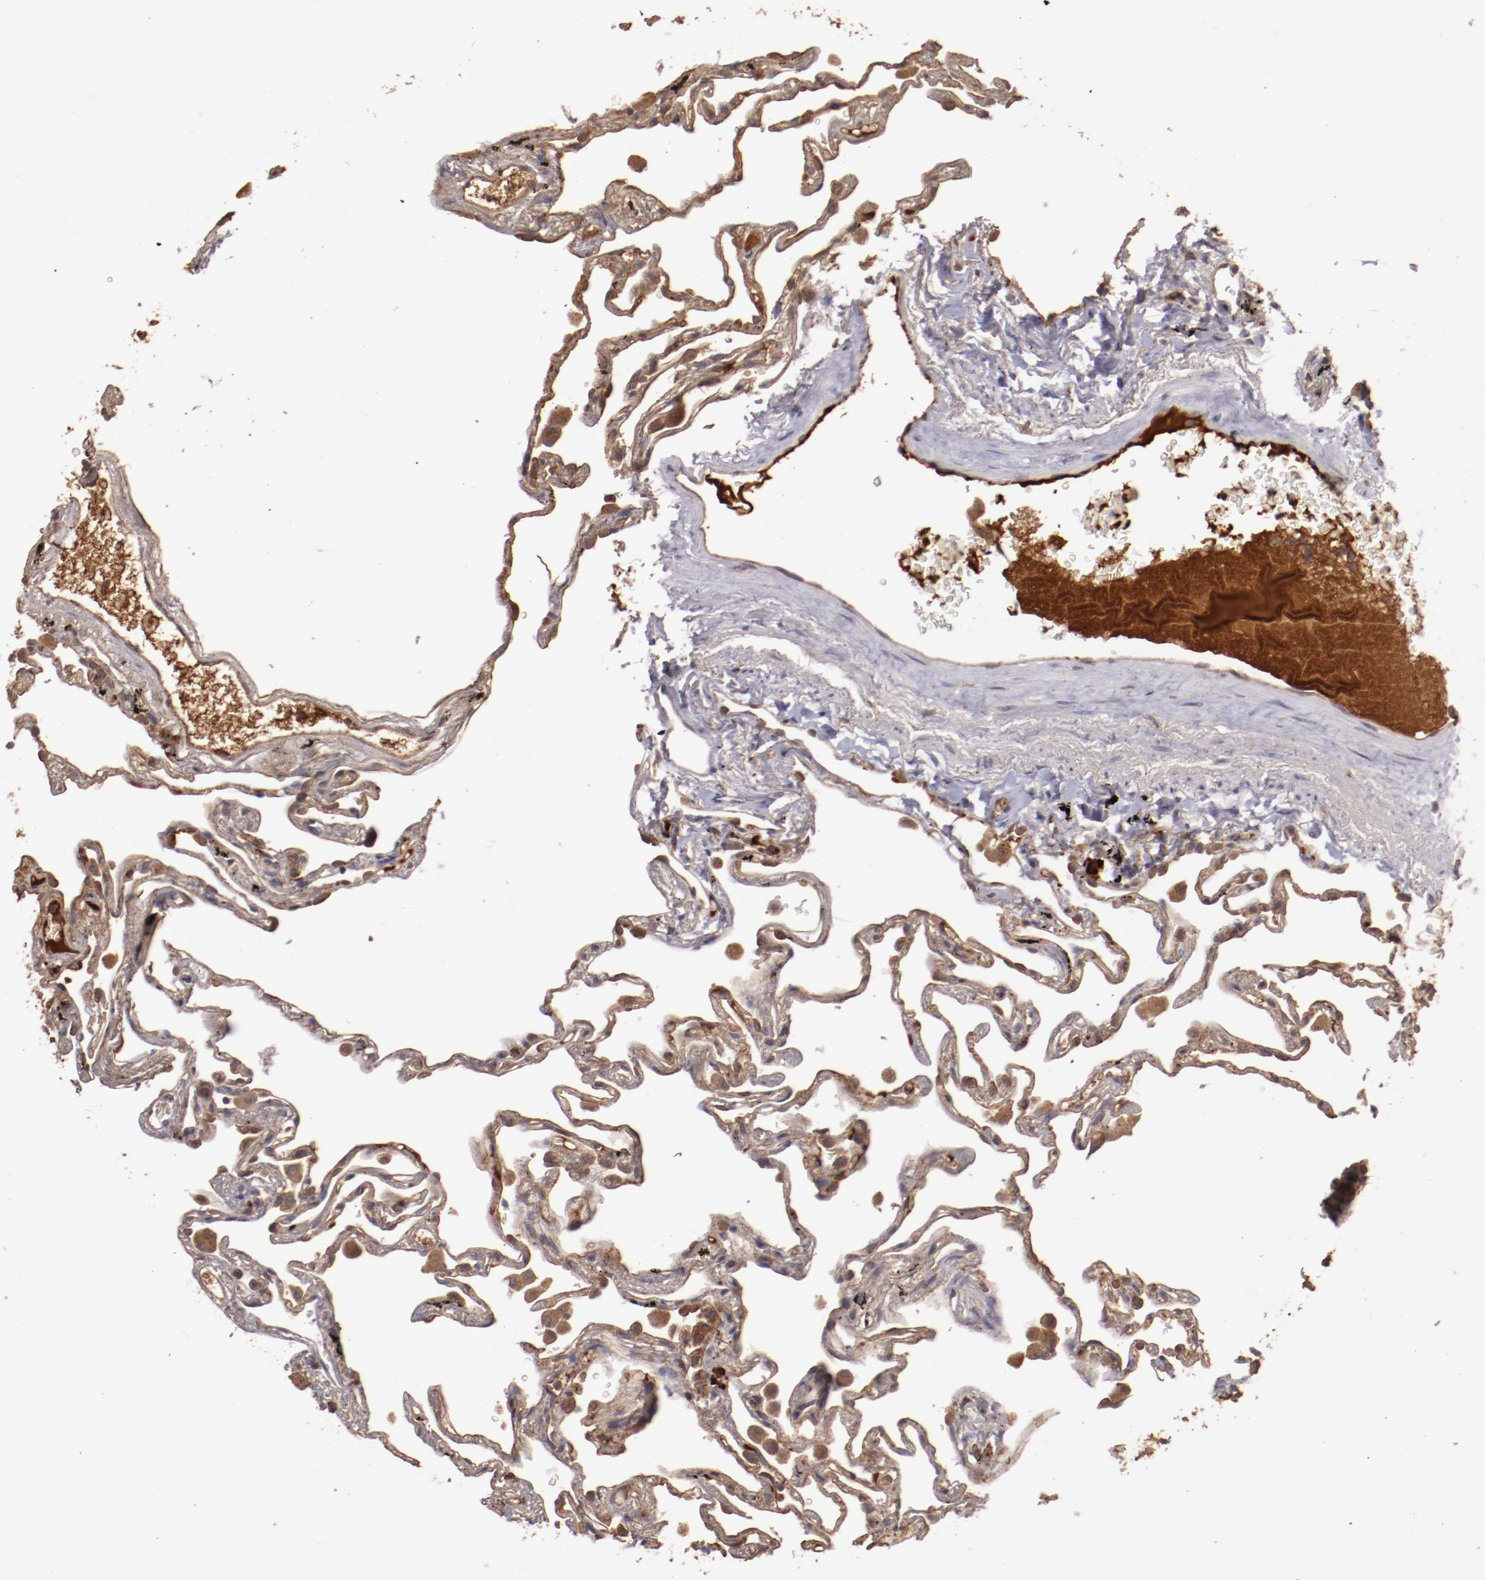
{"staining": {"intensity": "moderate", "quantity": "25%-75%", "location": "cytoplasmic/membranous"}, "tissue": "lung", "cell_type": "Alveolar cells", "image_type": "normal", "snomed": [{"axis": "morphology", "description": "Normal tissue, NOS"}, {"axis": "morphology", "description": "Inflammation, NOS"}, {"axis": "topography", "description": "Lung"}], "caption": "Benign lung shows moderate cytoplasmic/membranous staining in about 25%-75% of alveolar cells, visualized by immunohistochemistry.", "gene": "SRRD", "patient": {"sex": "male", "age": 69}}